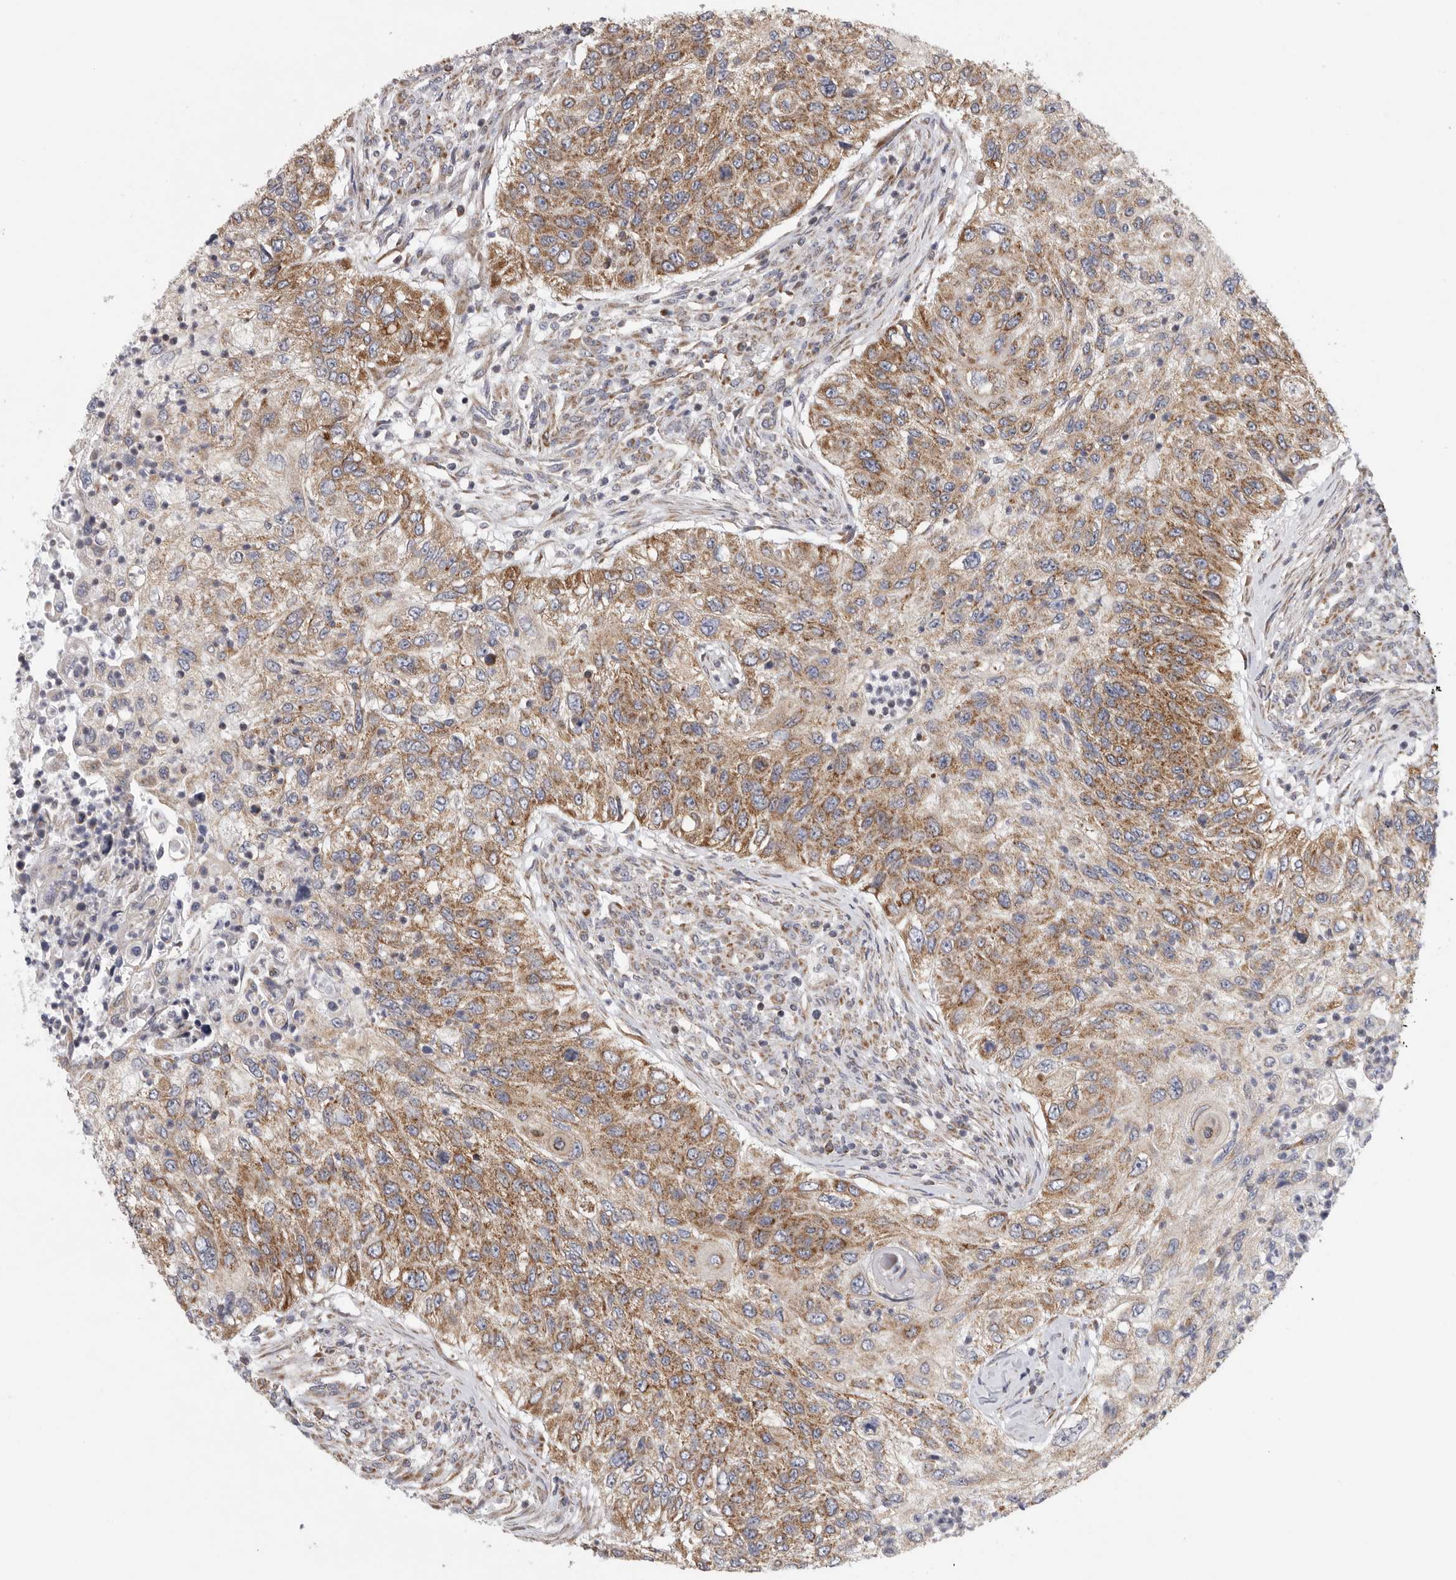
{"staining": {"intensity": "moderate", "quantity": ">75%", "location": "cytoplasmic/membranous"}, "tissue": "urothelial cancer", "cell_type": "Tumor cells", "image_type": "cancer", "snomed": [{"axis": "morphology", "description": "Urothelial carcinoma, High grade"}, {"axis": "topography", "description": "Urinary bladder"}], "caption": "Urothelial carcinoma (high-grade) stained for a protein demonstrates moderate cytoplasmic/membranous positivity in tumor cells.", "gene": "FKBP8", "patient": {"sex": "female", "age": 60}}